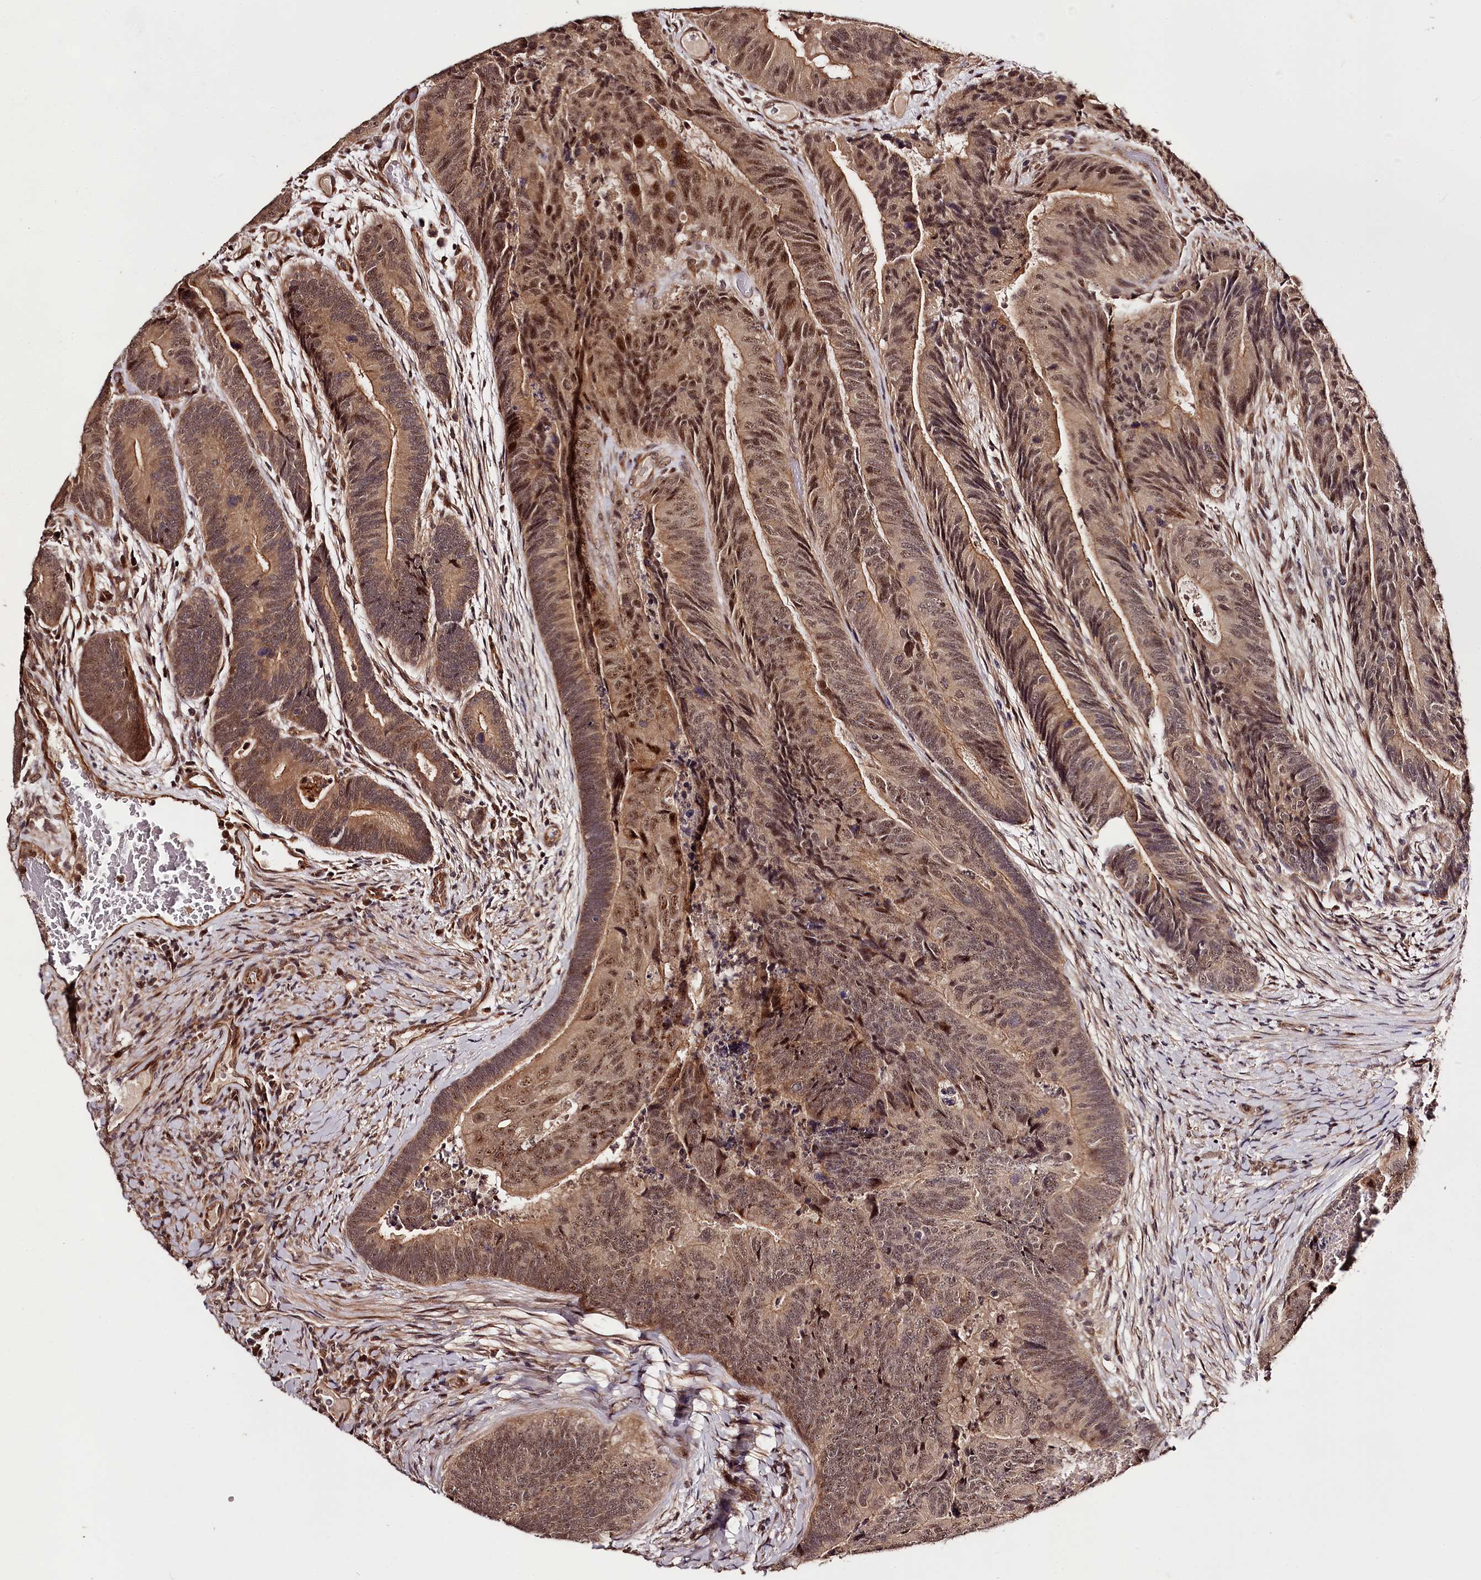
{"staining": {"intensity": "moderate", "quantity": ">75%", "location": "cytoplasmic/membranous,nuclear"}, "tissue": "colorectal cancer", "cell_type": "Tumor cells", "image_type": "cancer", "snomed": [{"axis": "morphology", "description": "Adenocarcinoma, NOS"}, {"axis": "topography", "description": "Colon"}], "caption": "Immunohistochemical staining of colorectal cancer shows medium levels of moderate cytoplasmic/membranous and nuclear protein staining in about >75% of tumor cells. The protein of interest is shown in brown color, while the nuclei are stained blue.", "gene": "MAML3", "patient": {"sex": "female", "age": 67}}